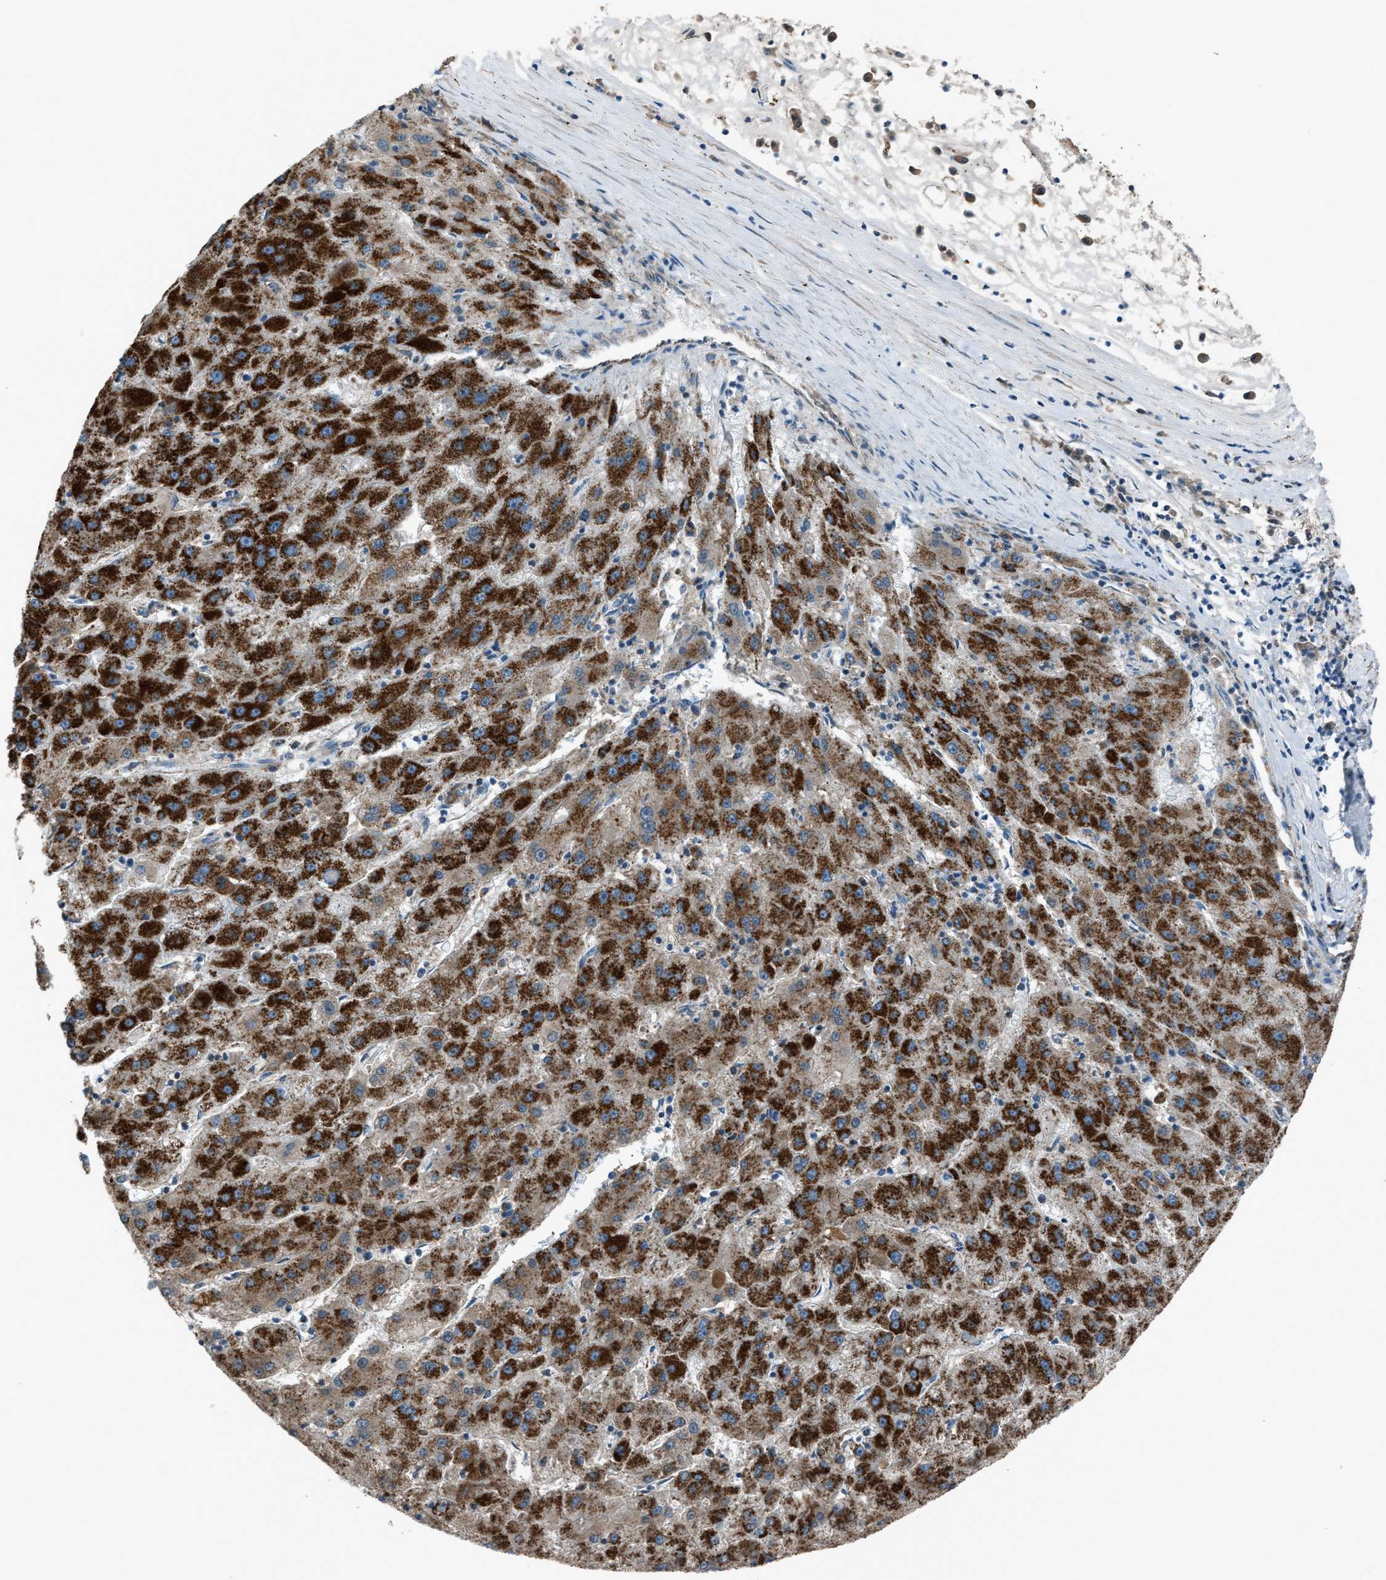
{"staining": {"intensity": "strong", "quantity": ">75%", "location": "cytoplasmic/membranous"}, "tissue": "liver cancer", "cell_type": "Tumor cells", "image_type": "cancer", "snomed": [{"axis": "morphology", "description": "Carcinoma, Hepatocellular, NOS"}, {"axis": "topography", "description": "Liver"}], "caption": "A brown stain labels strong cytoplasmic/membranous expression of a protein in liver cancer tumor cells. The protein of interest is shown in brown color, while the nuclei are stained blue.", "gene": "MDH2", "patient": {"sex": "male", "age": 72}}